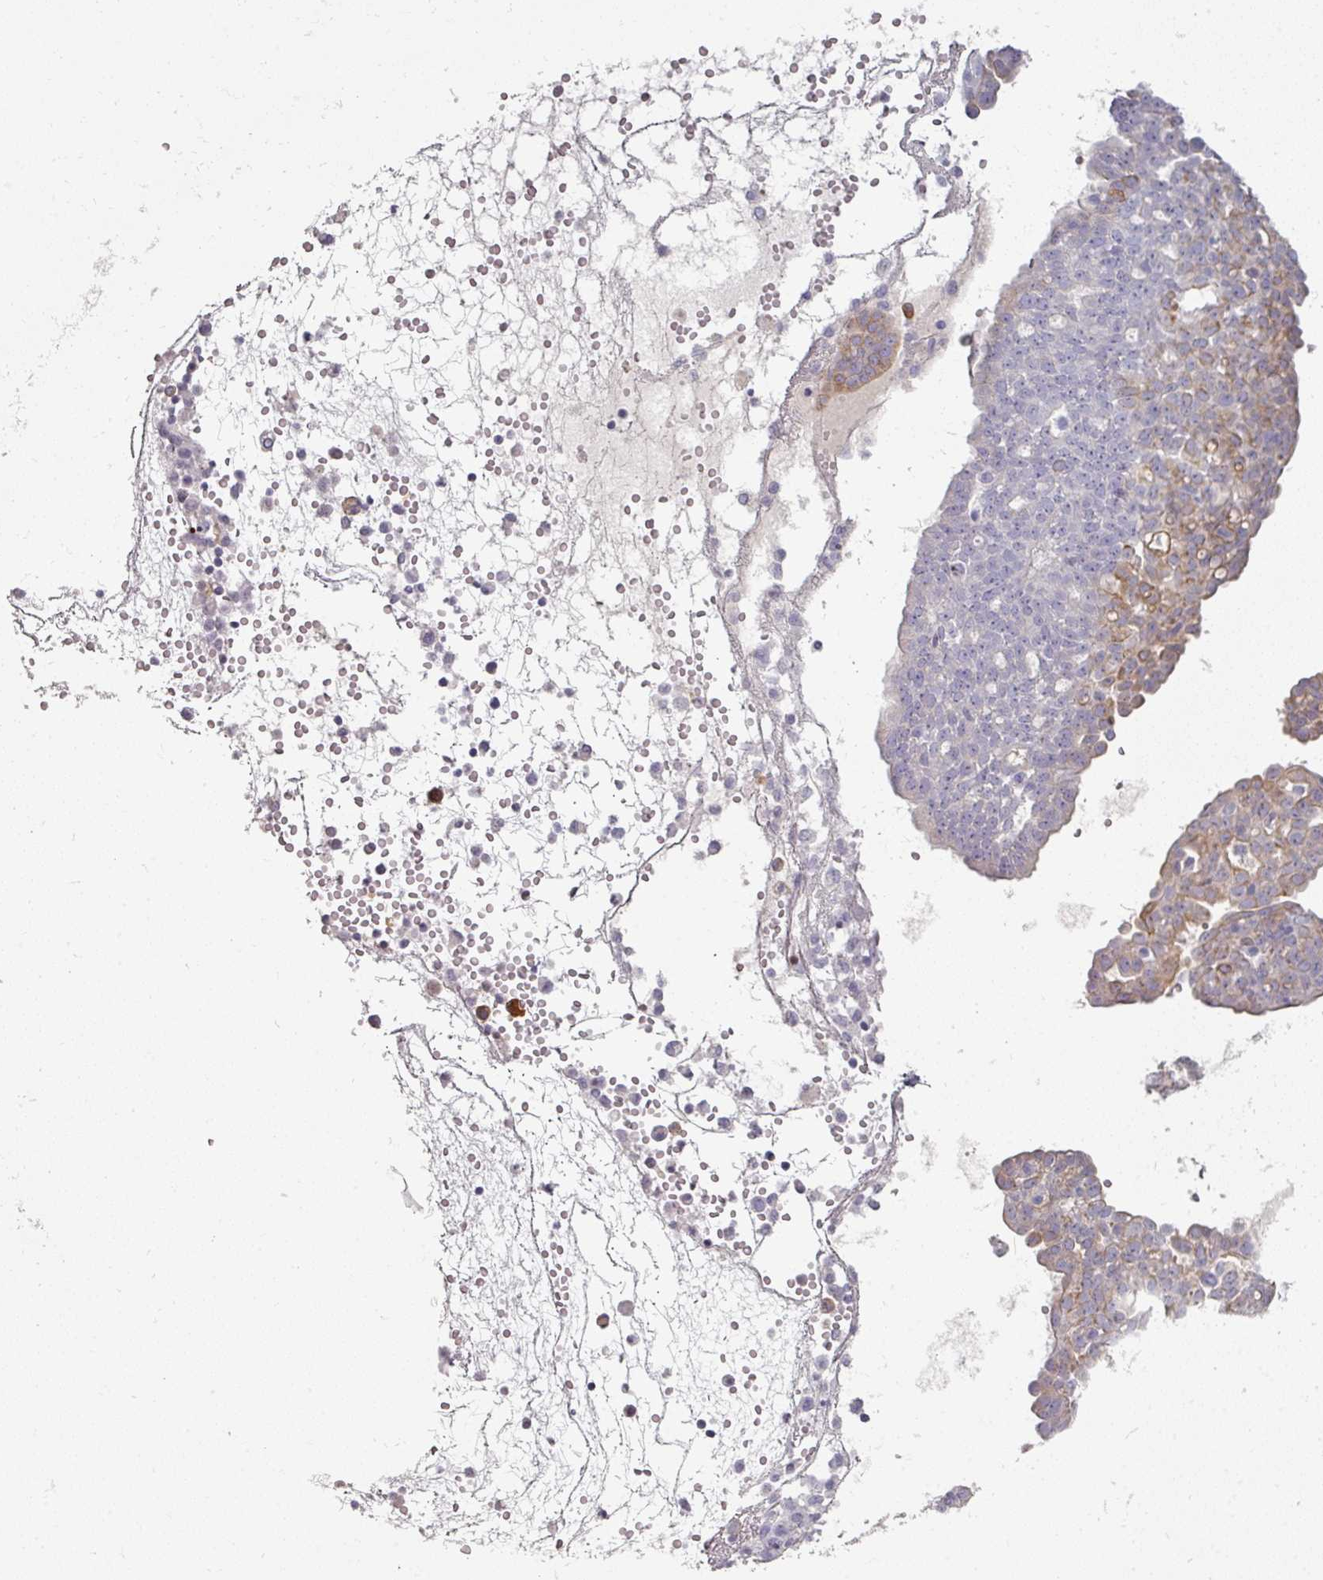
{"staining": {"intensity": "moderate", "quantity": "<25%", "location": "cytoplasmic/membranous"}, "tissue": "ovarian cancer", "cell_type": "Tumor cells", "image_type": "cancer", "snomed": [{"axis": "morphology", "description": "Cystadenocarcinoma, serous, NOS"}, {"axis": "topography", "description": "Soft tissue"}, {"axis": "topography", "description": "Ovary"}], "caption": "Protein expression analysis of human serous cystadenocarcinoma (ovarian) reveals moderate cytoplasmic/membranous positivity in about <25% of tumor cells.", "gene": "GTF2H3", "patient": {"sex": "female", "age": 57}}